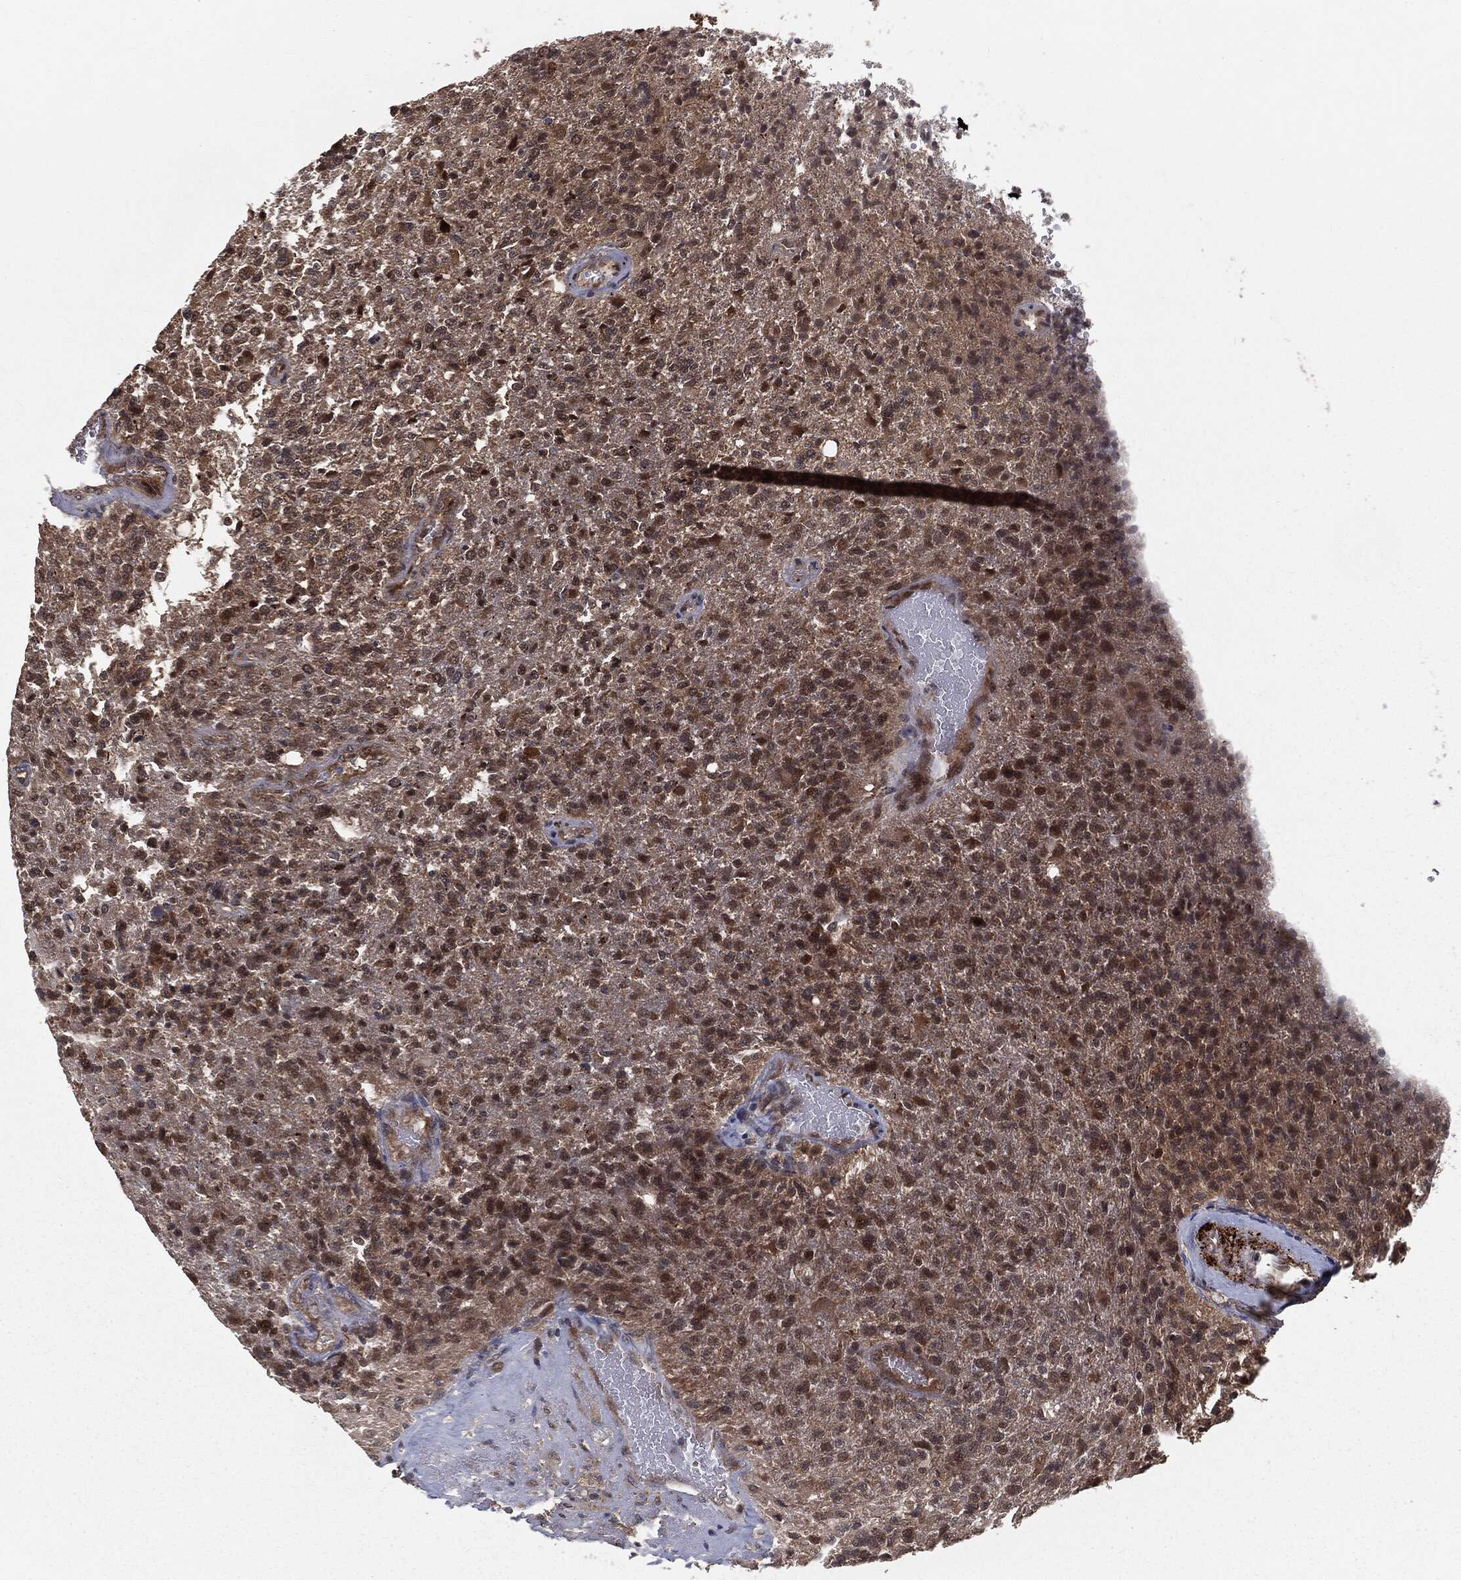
{"staining": {"intensity": "weak", "quantity": ">75%", "location": "cytoplasmic/membranous"}, "tissue": "glioma", "cell_type": "Tumor cells", "image_type": "cancer", "snomed": [{"axis": "morphology", "description": "Glioma, malignant, High grade"}, {"axis": "topography", "description": "Brain"}], "caption": "Immunohistochemical staining of human glioma demonstrates low levels of weak cytoplasmic/membranous protein staining in about >75% of tumor cells.", "gene": "FBXO7", "patient": {"sex": "male", "age": 56}}